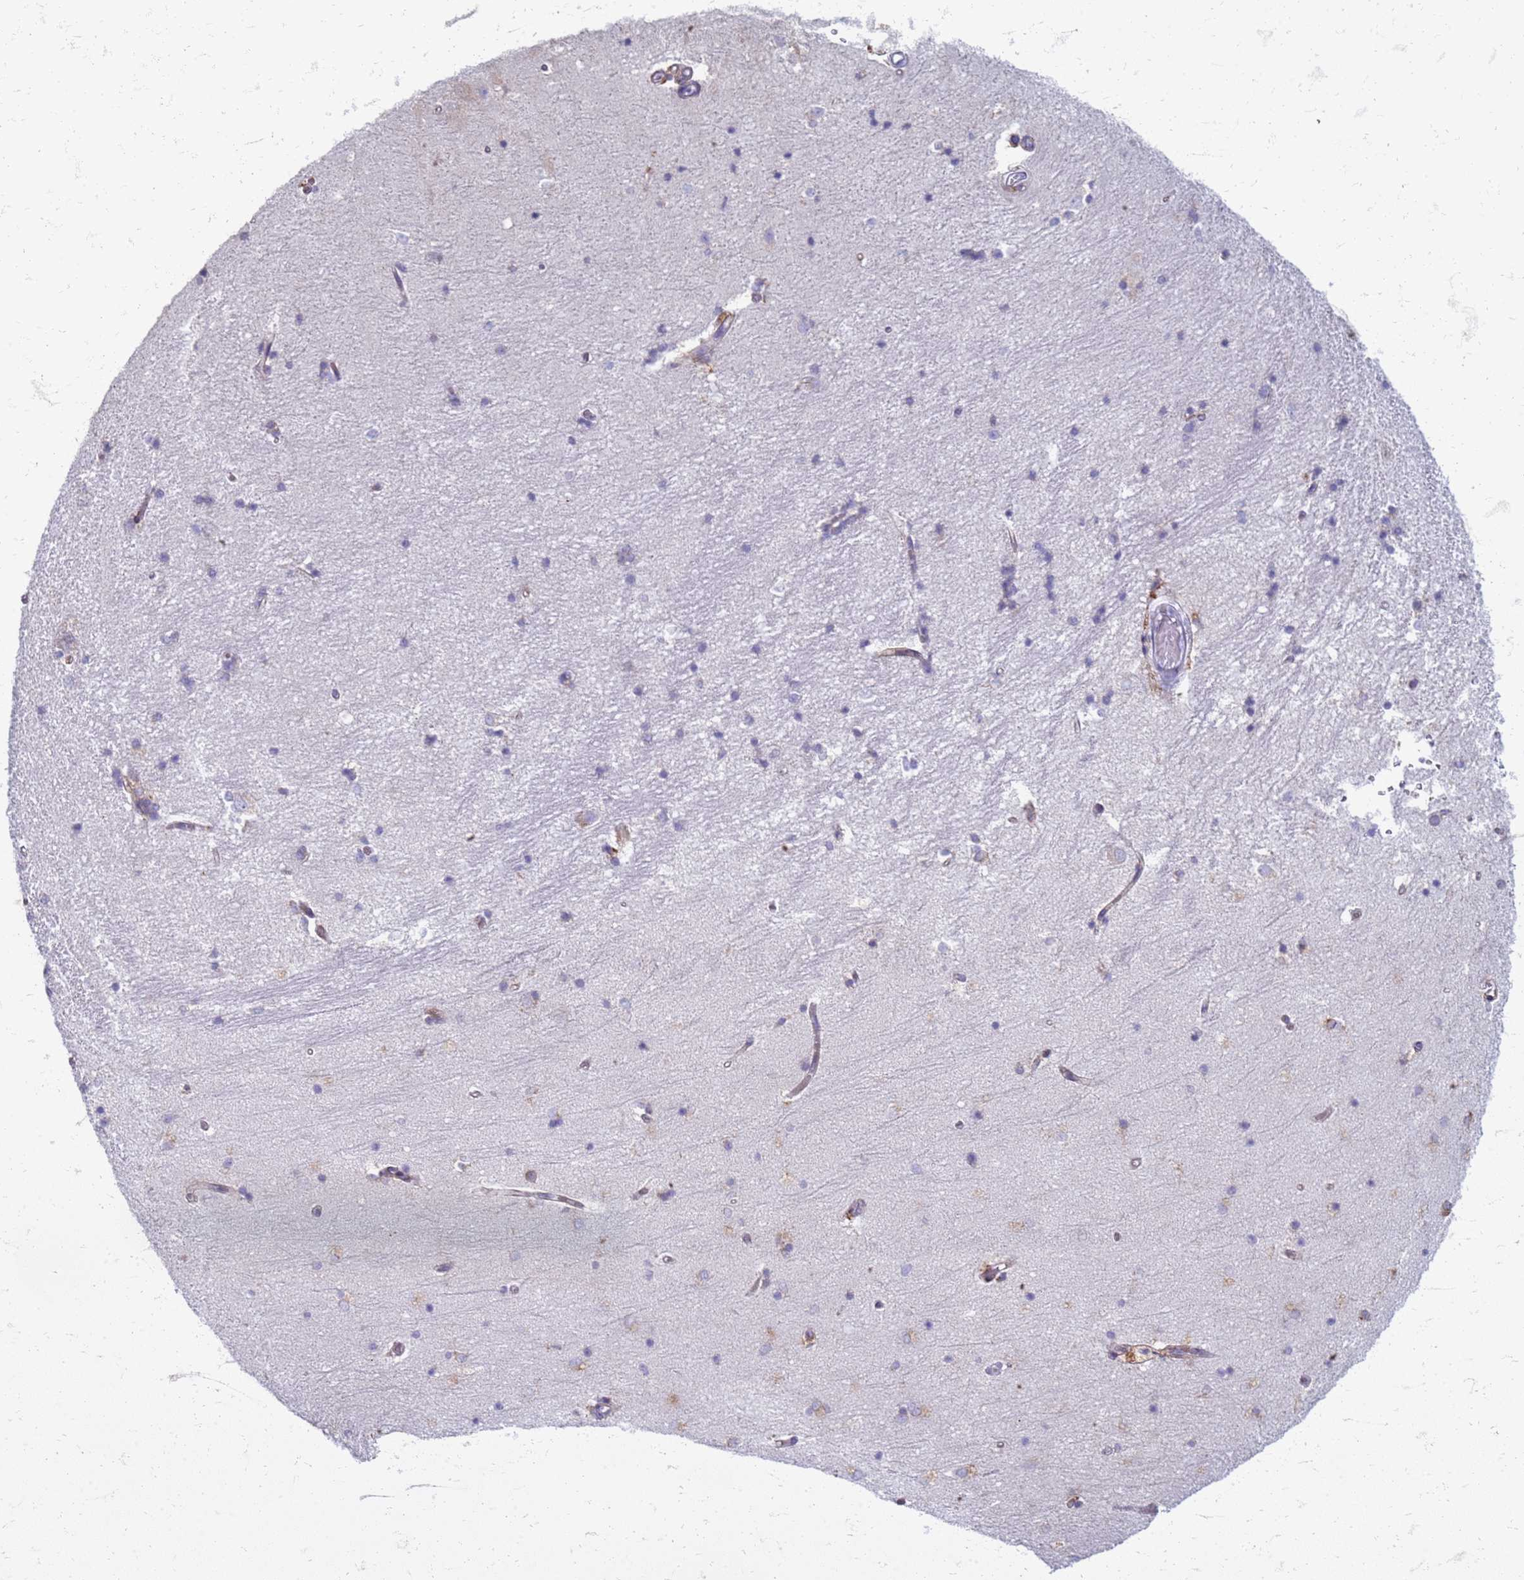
{"staining": {"intensity": "negative", "quantity": "none", "location": "none"}, "tissue": "hippocampus", "cell_type": "Glial cells", "image_type": "normal", "snomed": [{"axis": "morphology", "description": "Normal tissue, NOS"}, {"axis": "topography", "description": "Hippocampus"}], "caption": "This is a micrograph of immunohistochemistry staining of normal hippocampus, which shows no expression in glial cells.", "gene": "PDK3", "patient": {"sex": "male", "age": 45}}